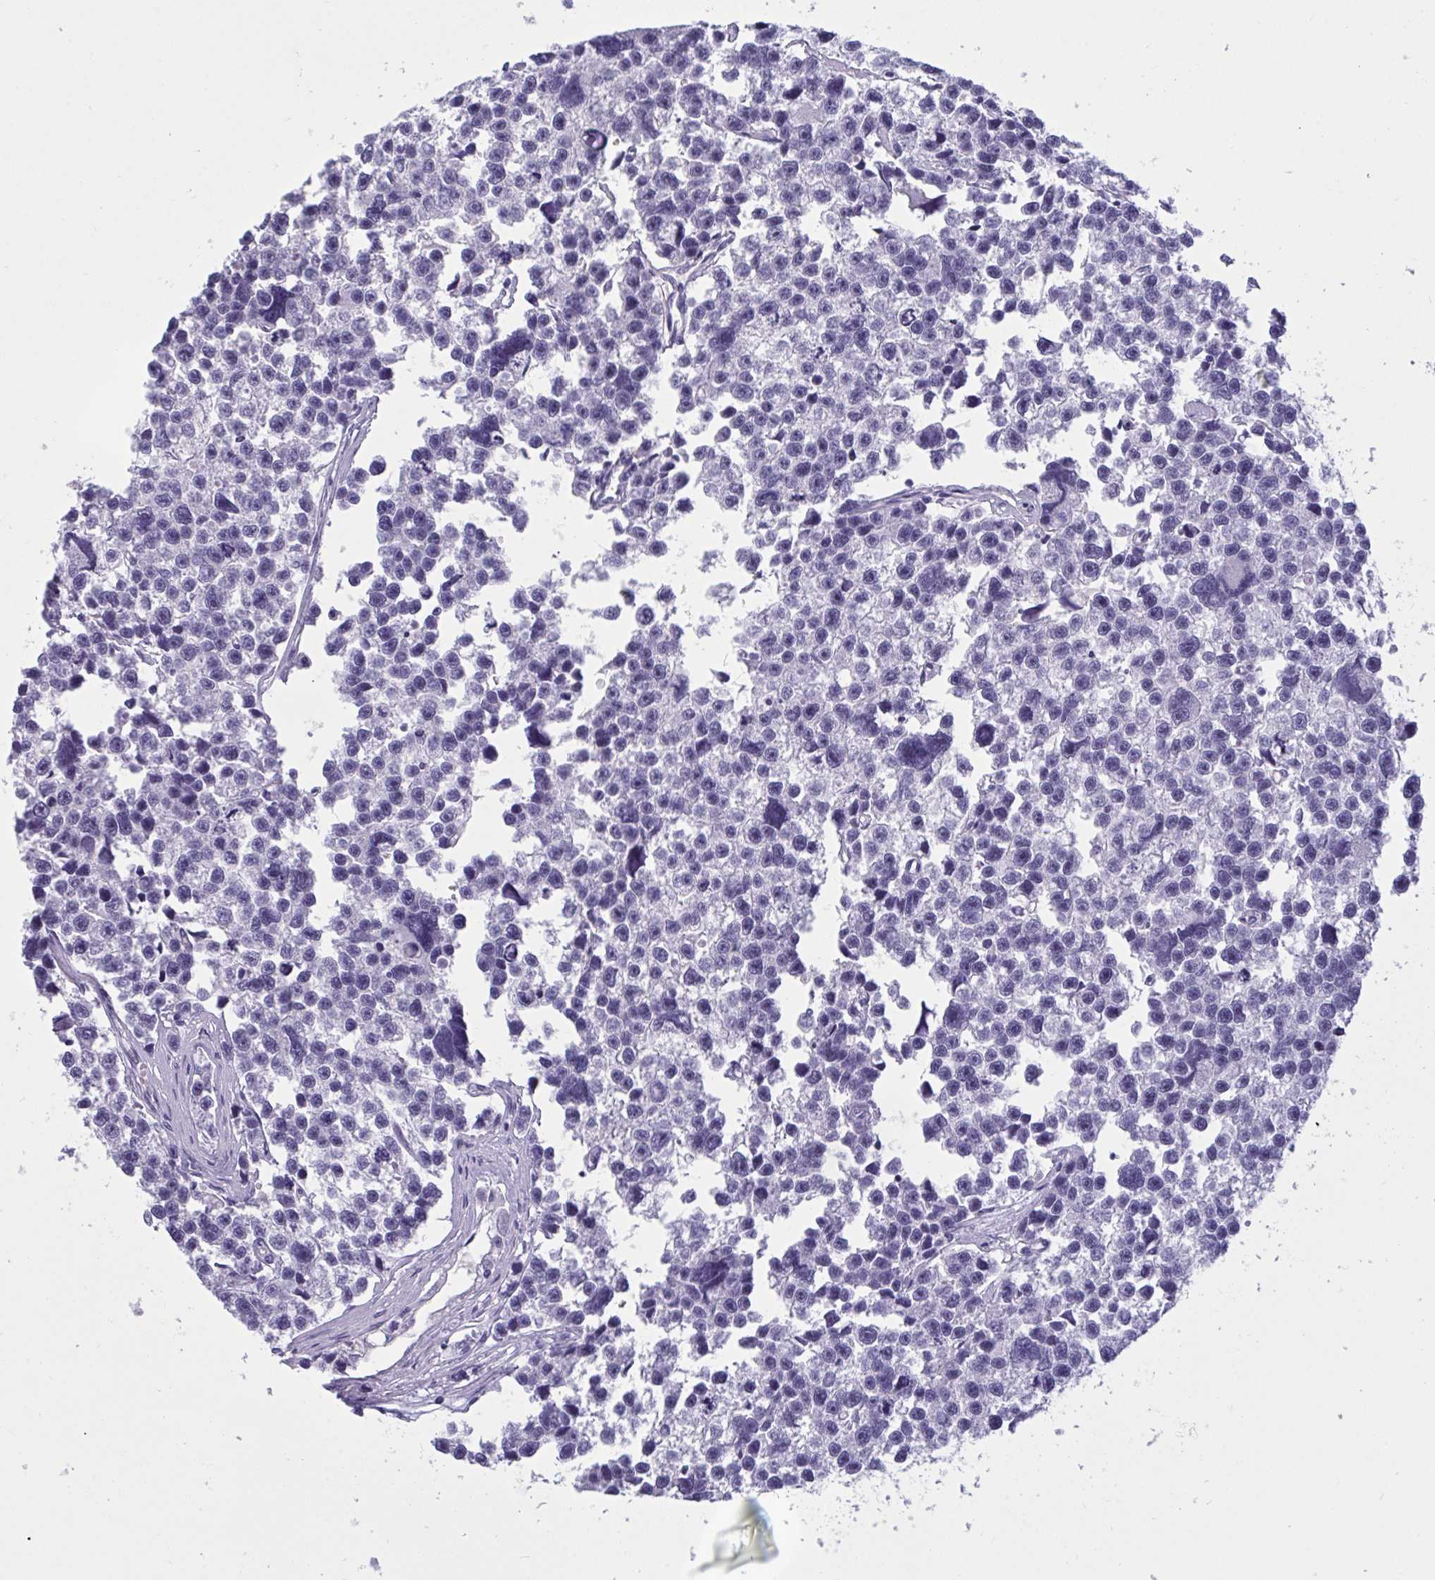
{"staining": {"intensity": "negative", "quantity": "none", "location": "none"}, "tissue": "testis cancer", "cell_type": "Tumor cells", "image_type": "cancer", "snomed": [{"axis": "morphology", "description": "Seminoma, NOS"}, {"axis": "topography", "description": "Testis"}], "caption": "This is an immunohistochemistry (IHC) photomicrograph of testis cancer. There is no expression in tumor cells.", "gene": "OXLD1", "patient": {"sex": "male", "age": 26}}